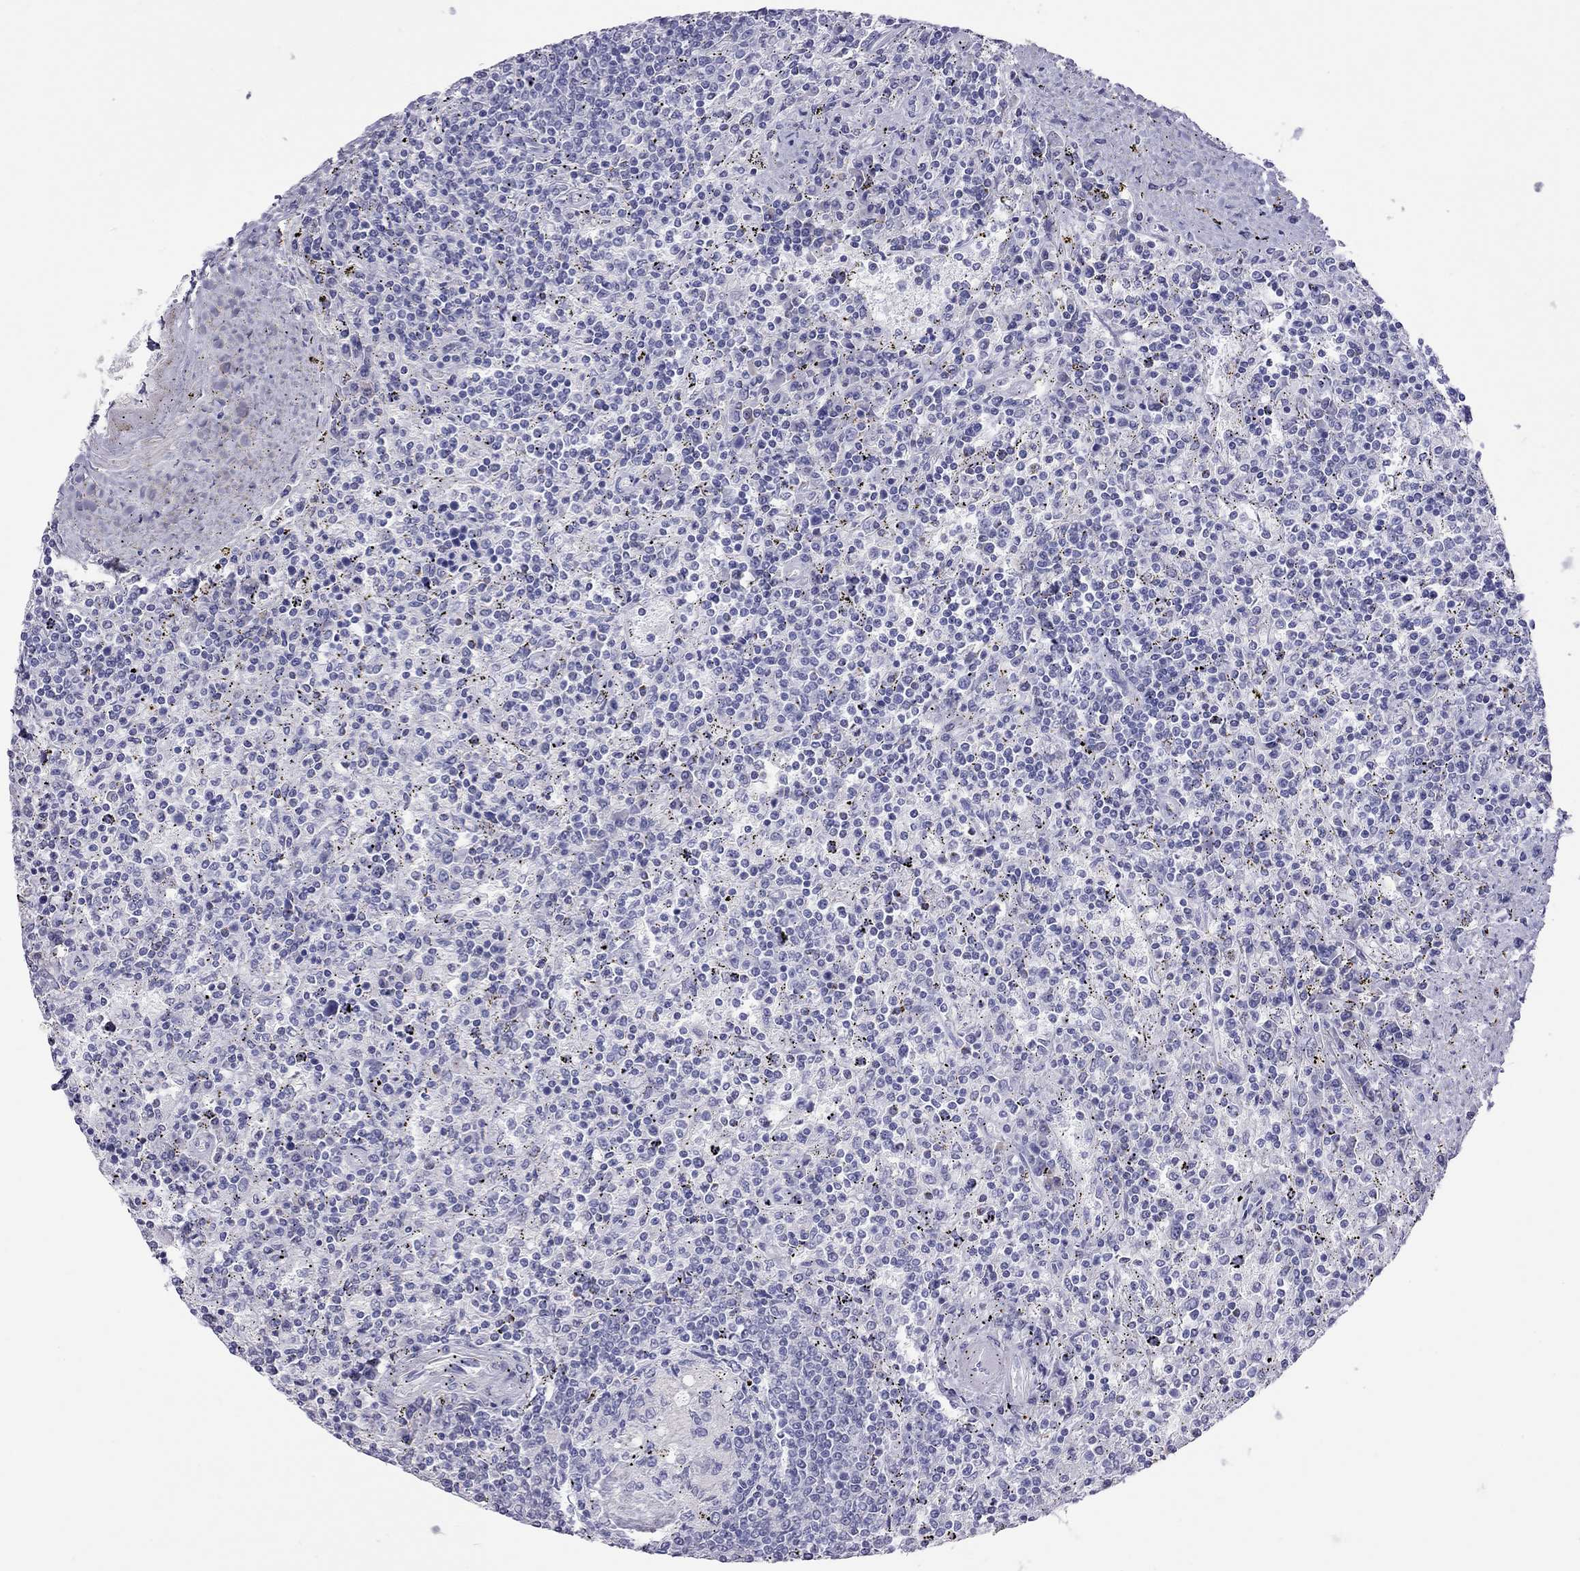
{"staining": {"intensity": "negative", "quantity": "none", "location": "none"}, "tissue": "lymphoma", "cell_type": "Tumor cells", "image_type": "cancer", "snomed": [{"axis": "morphology", "description": "Malignant lymphoma, non-Hodgkin's type, Low grade"}, {"axis": "topography", "description": "Spleen"}], "caption": "An IHC image of malignant lymphoma, non-Hodgkin's type (low-grade) is shown. There is no staining in tumor cells of malignant lymphoma, non-Hodgkin's type (low-grade).", "gene": "STAG3", "patient": {"sex": "male", "age": 62}}